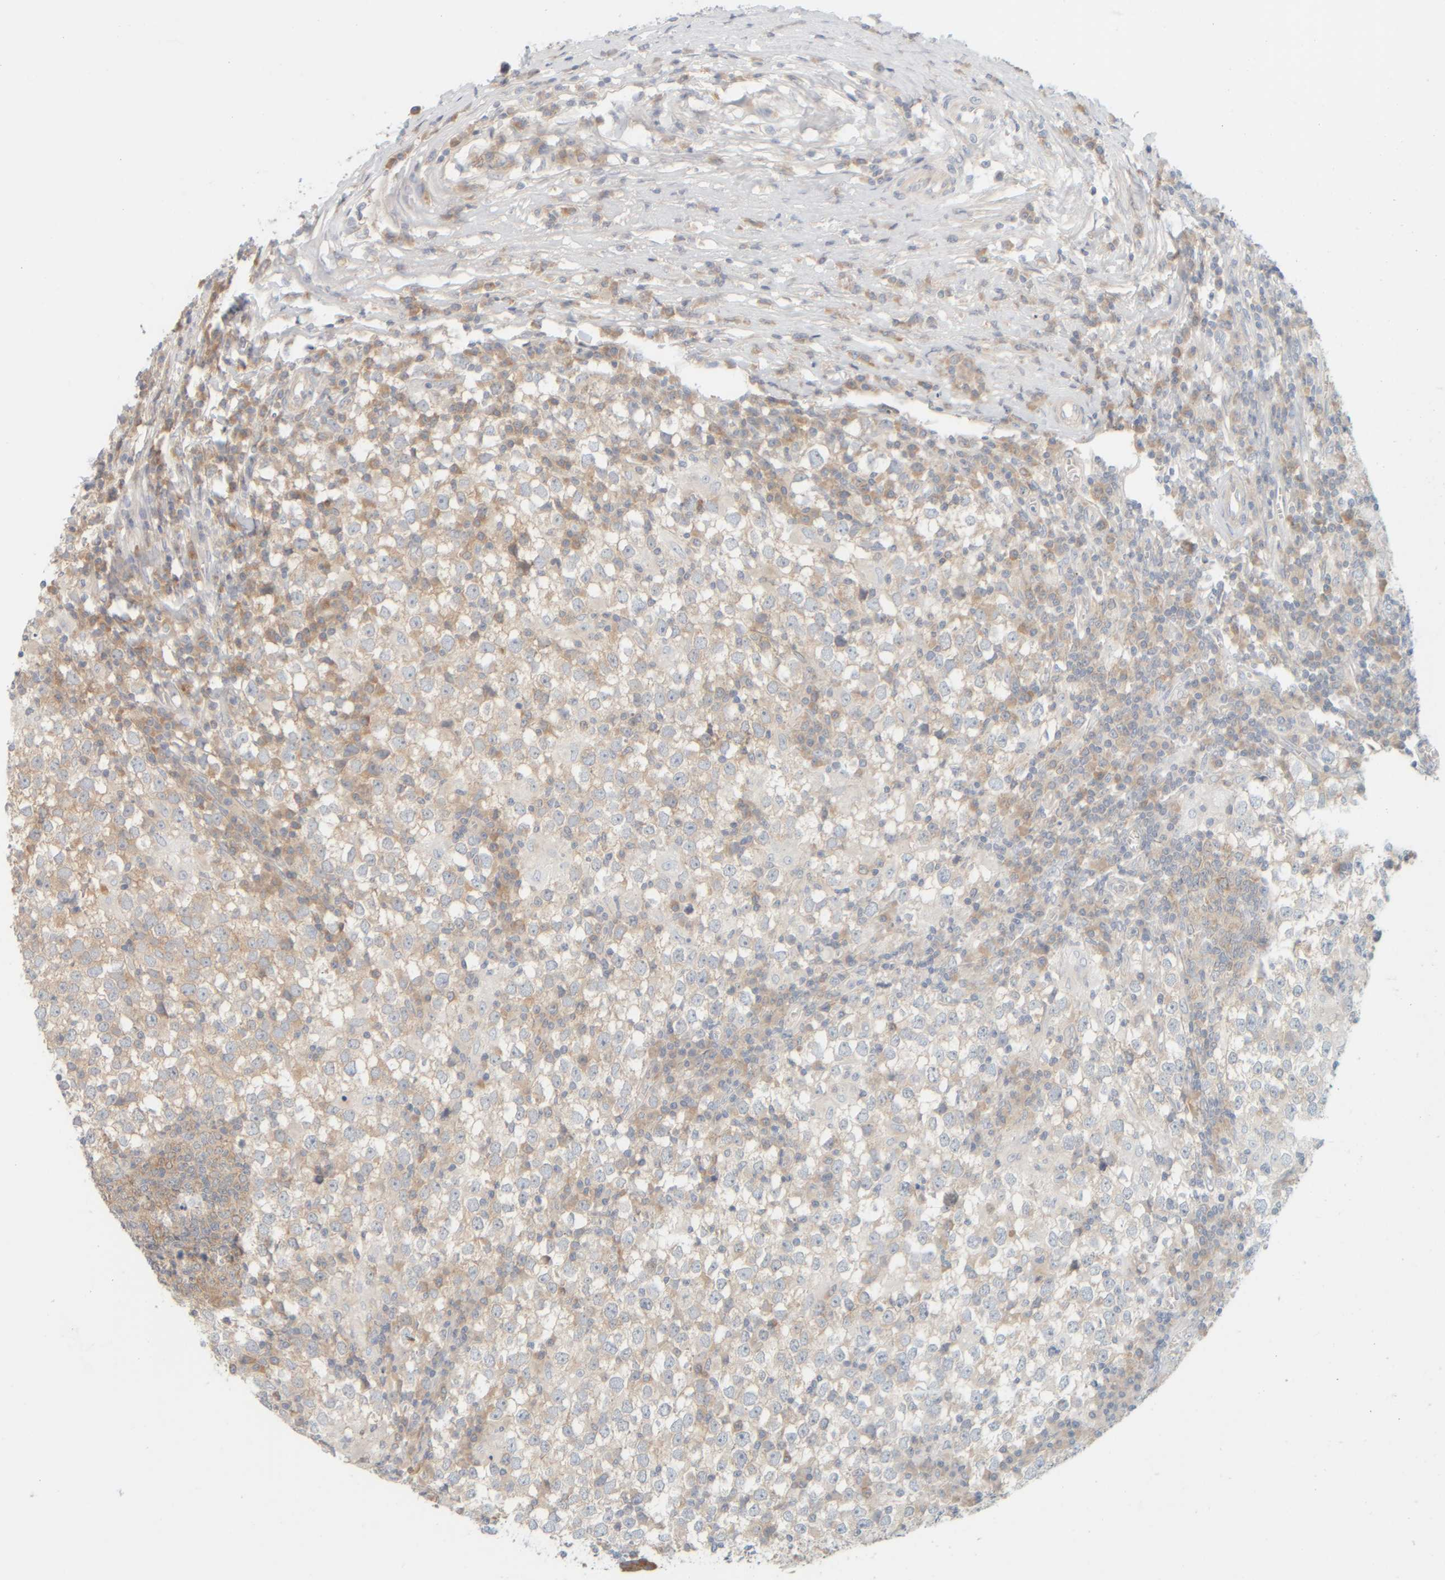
{"staining": {"intensity": "weak", "quantity": "25%-75%", "location": "cytoplasmic/membranous"}, "tissue": "testis cancer", "cell_type": "Tumor cells", "image_type": "cancer", "snomed": [{"axis": "morphology", "description": "Seminoma, NOS"}, {"axis": "topography", "description": "Testis"}], "caption": "Tumor cells reveal weak cytoplasmic/membranous positivity in about 25%-75% of cells in testis seminoma.", "gene": "PTGES3L-AARSD1", "patient": {"sex": "male", "age": 65}}